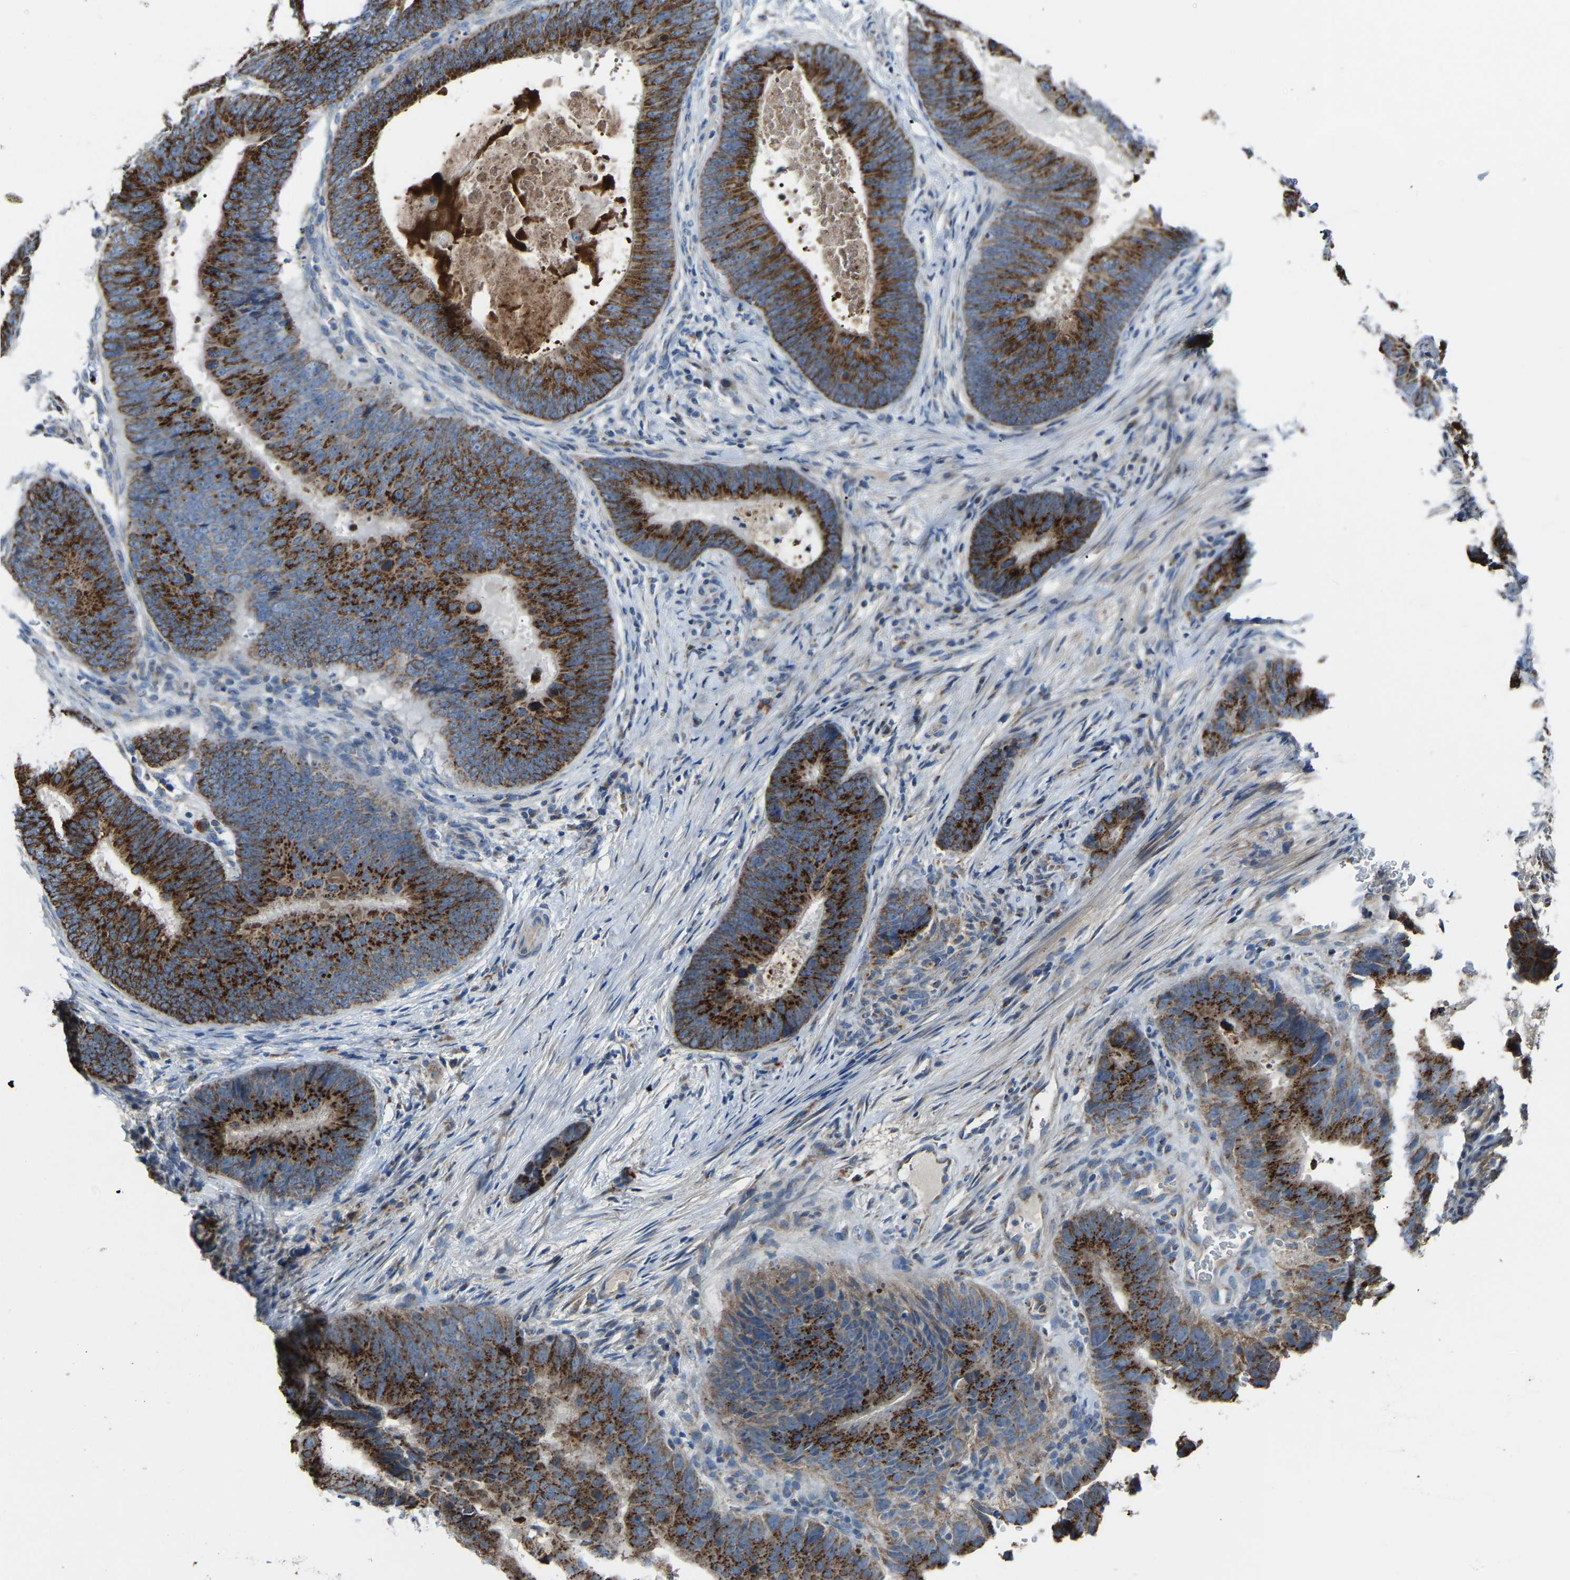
{"staining": {"intensity": "strong", "quantity": ">75%", "location": "cytoplasmic/membranous"}, "tissue": "colorectal cancer", "cell_type": "Tumor cells", "image_type": "cancer", "snomed": [{"axis": "morphology", "description": "Adenocarcinoma, NOS"}, {"axis": "topography", "description": "Colon"}], "caption": "Colorectal adenocarcinoma tissue shows strong cytoplasmic/membranous expression in approximately >75% of tumor cells, visualized by immunohistochemistry. The protein is stained brown, and the nuclei are stained in blue (DAB IHC with brightfield microscopy, high magnification).", "gene": "CANT1", "patient": {"sex": "male", "age": 56}}